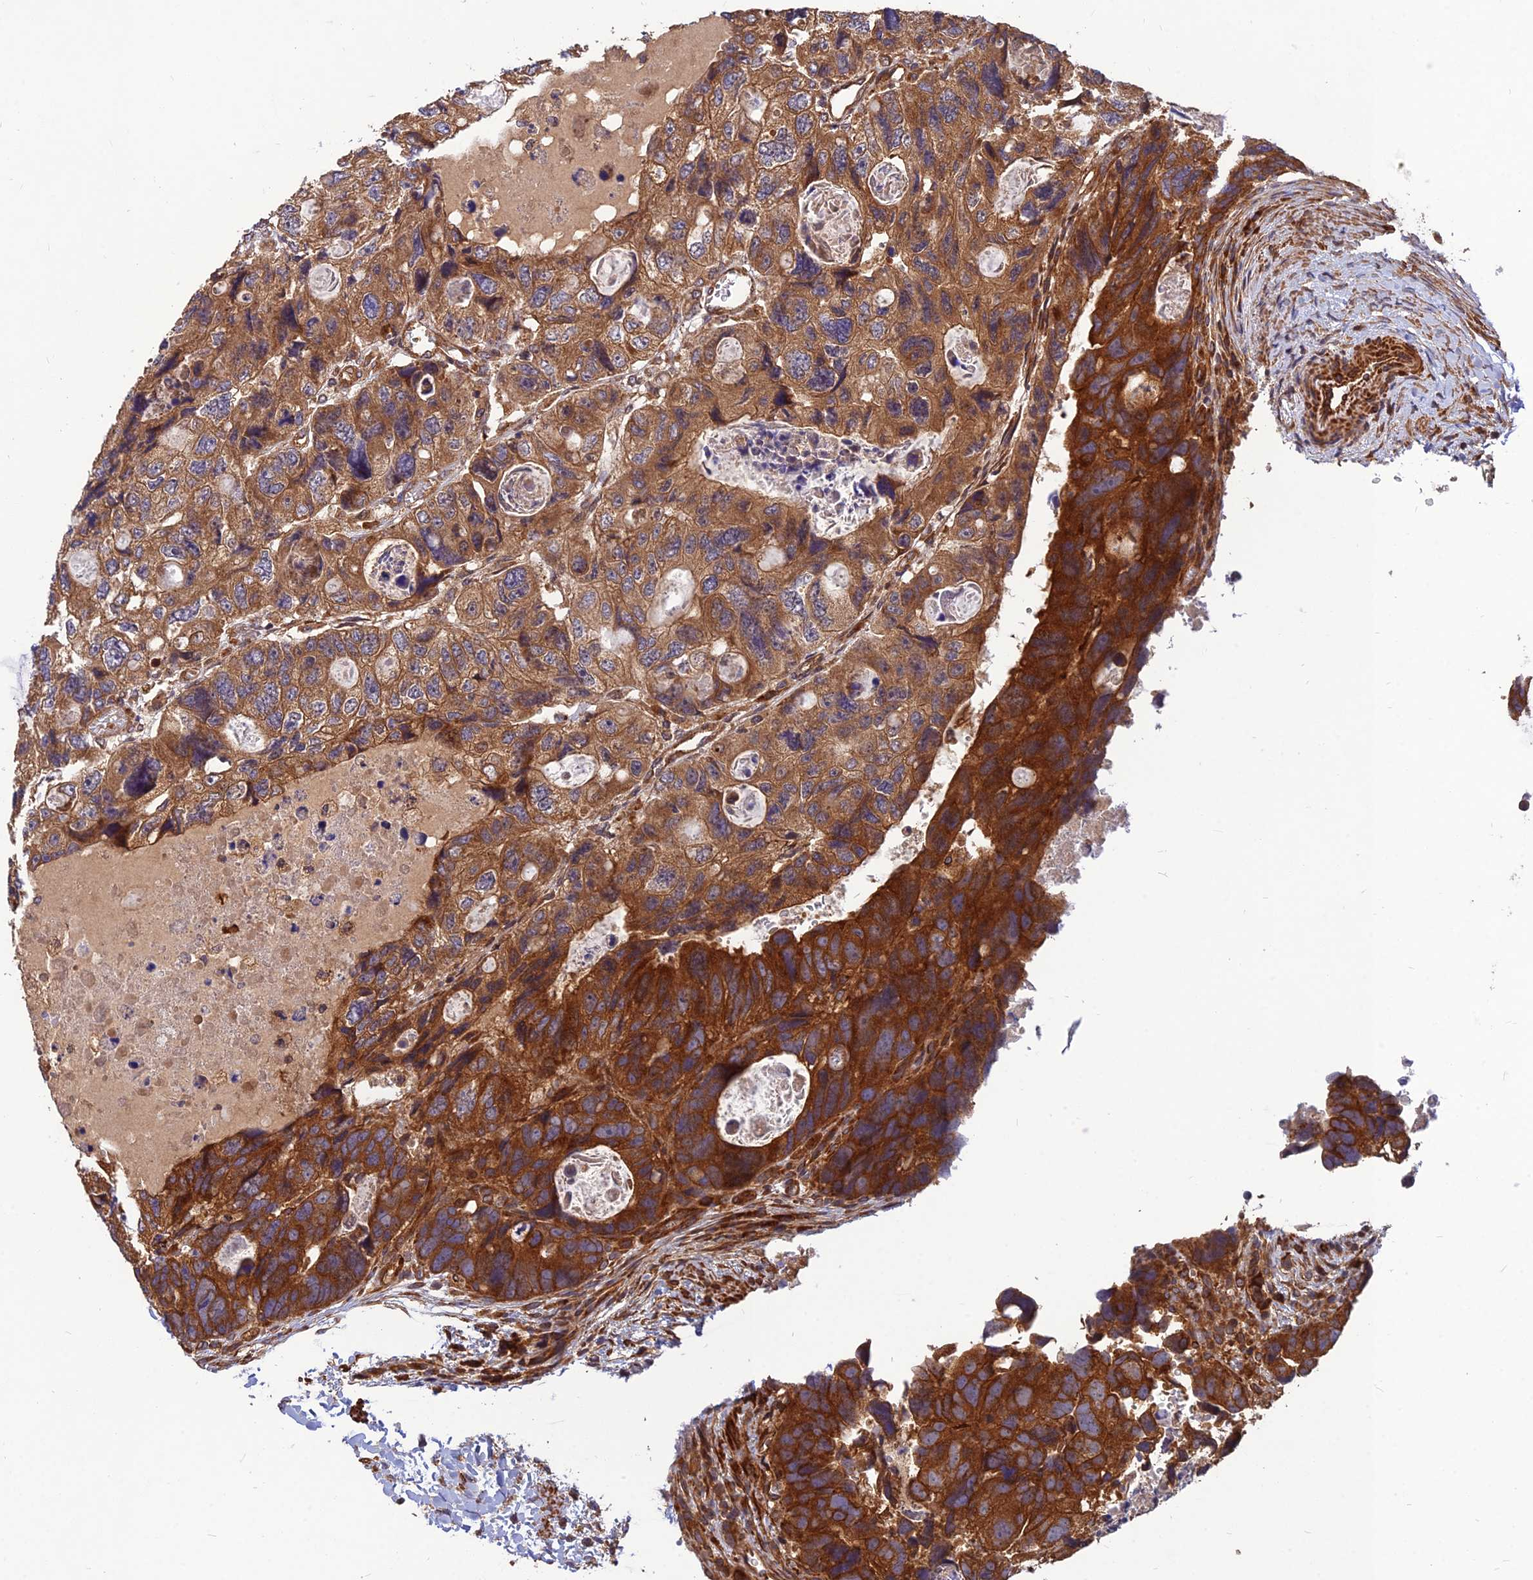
{"staining": {"intensity": "strong", "quantity": "25%-75%", "location": "cytoplasmic/membranous"}, "tissue": "colorectal cancer", "cell_type": "Tumor cells", "image_type": "cancer", "snomed": [{"axis": "morphology", "description": "Adenocarcinoma, NOS"}, {"axis": "topography", "description": "Rectum"}], "caption": "An immunohistochemistry histopathology image of tumor tissue is shown. Protein staining in brown labels strong cytoplasmic/membranous positivity in colorectal cancer within tumor cells. (DAB IHC, brown staining for protein, blue staining for nuclei).", "gene": "RELCH", "patient": {"sex": "male", "age": 59}}